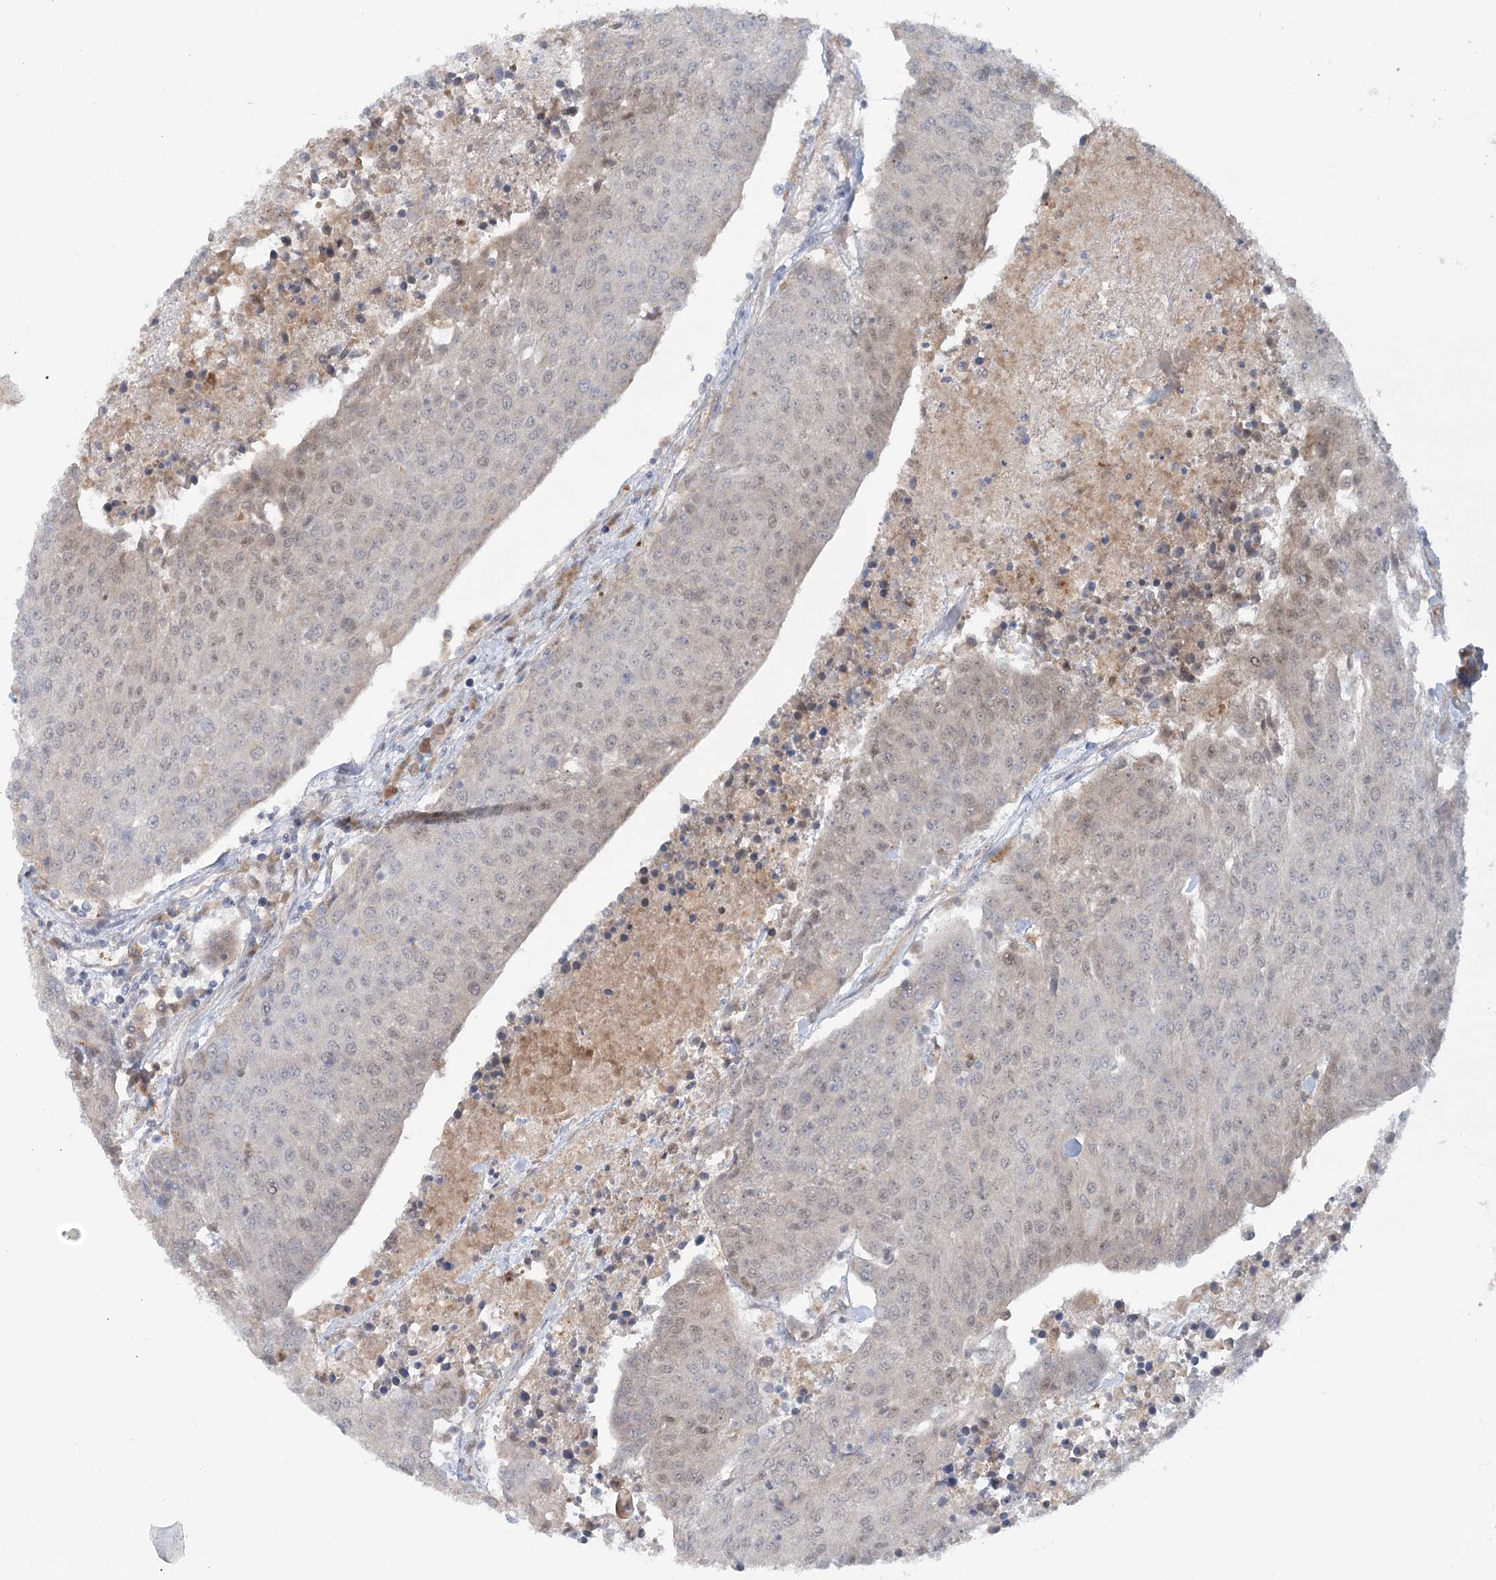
{"staining": {"intensity": "weak", "quantity": "<25%", "location": "nuclear"}, "tissue": "urothelial cancer", "cell_type": "Tumor cells", "image_type": "cancer", "snomed": [{"axis": "morphology", "description": "Urothelial carcinoma, High grade"}, {"axis": "topography", "description": "Urinary bladder"}], "caption": "DAB (3,3'-diaminobenzidine) immunohistochemical staining of human urothelial cancer reveals no significant staining in tumor cells.", "gene": "GBE1", "patient": {"sex": "female", "age": 85}}